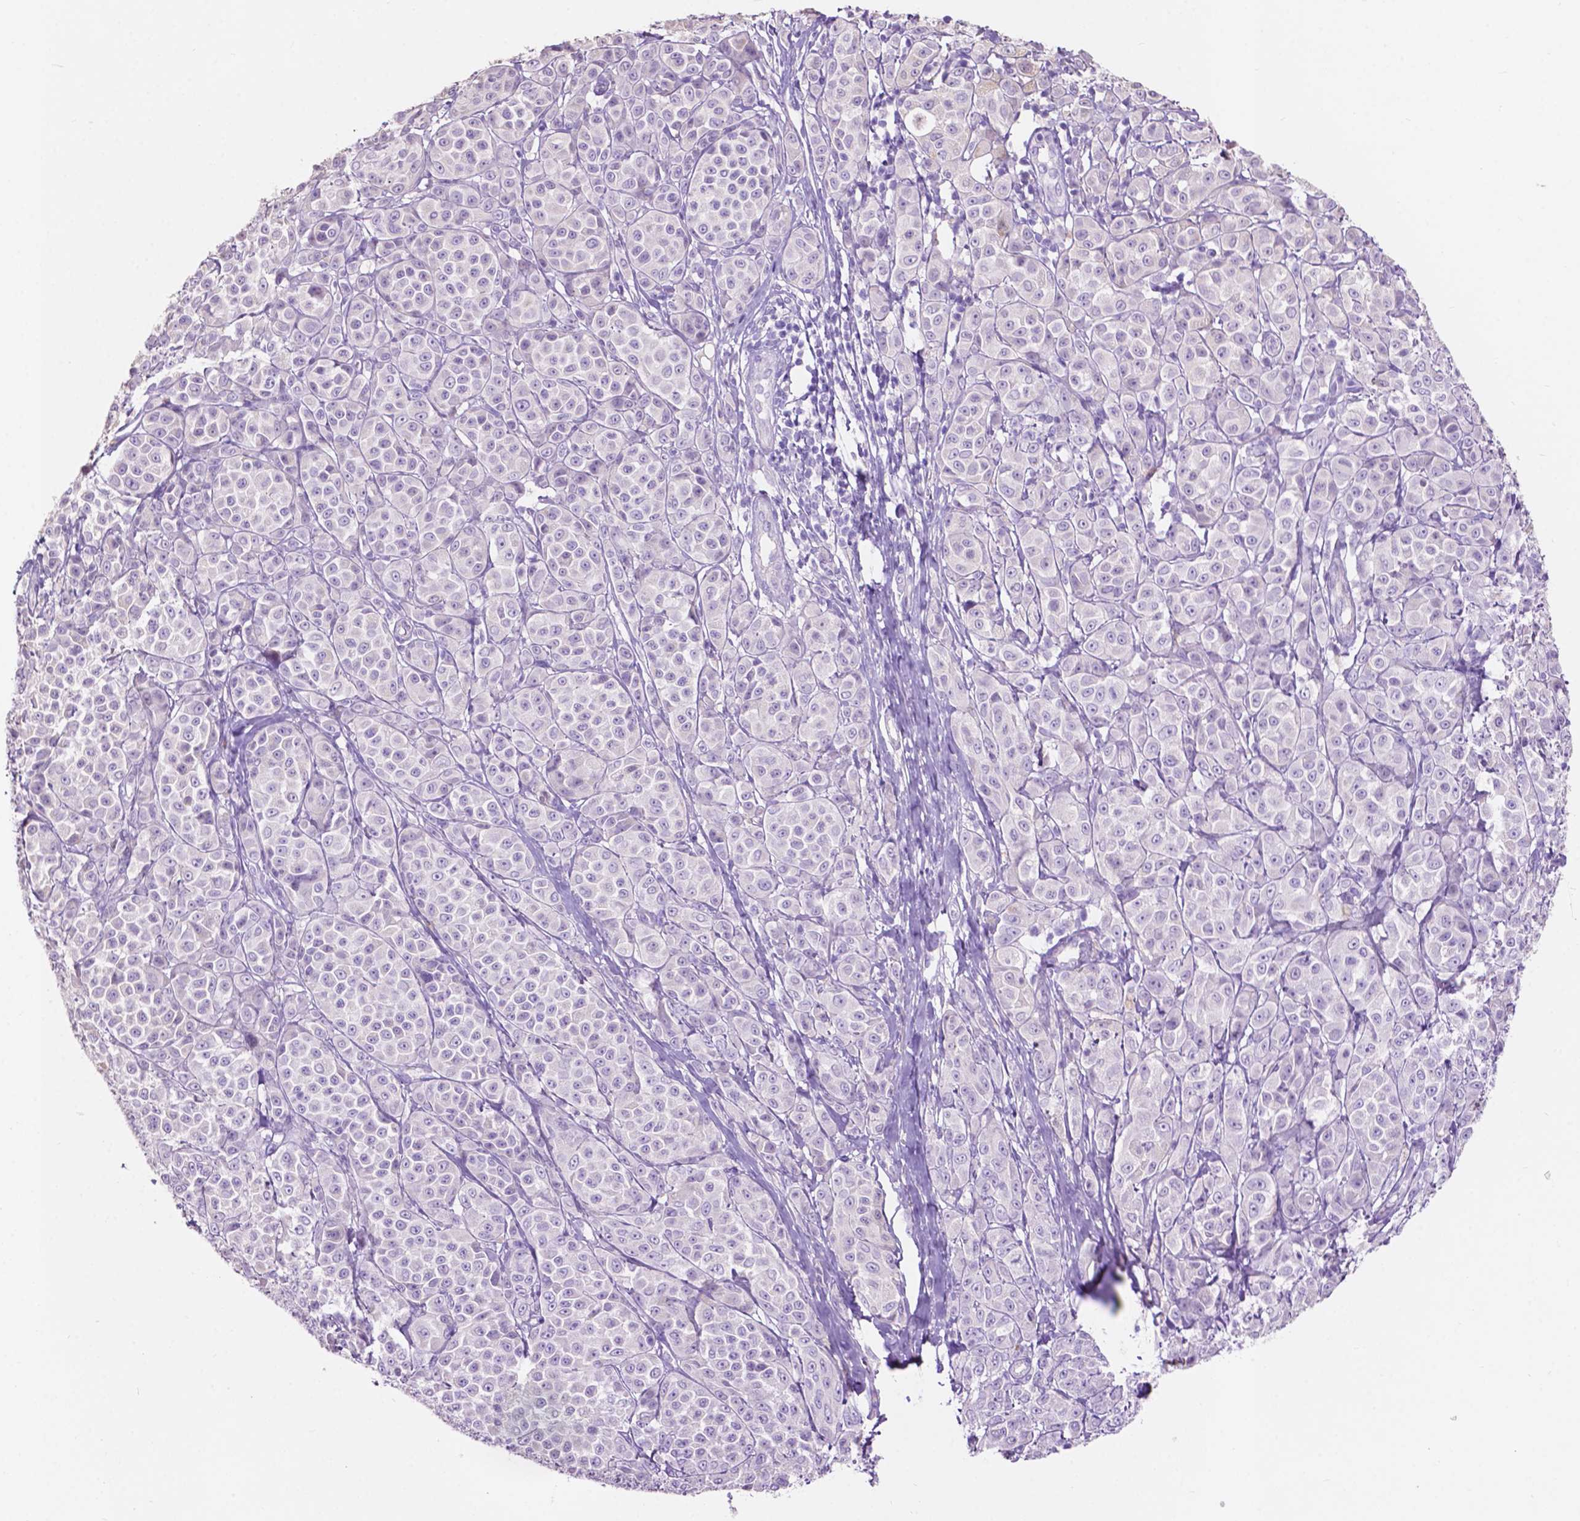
{"staining": {"intensity": "negative", "quantity": "none", "location": "none"}, "tissue": "melanoma", "cell_type": "Tumor cells", "image_type": "cancer", "snomed": [{"axis": "morphology", "description": "Malignant melanoma, NOS"}, {"axis": "topography", "description": "Skin"}], "caption": "An immunohistochemistry photomicrograph of melanoma is shown. There is no staining in tumor cells of melanoma. (DAB (3,3'-diaminobenzidine) IHC visualized using brightfield microscopy, high magnification).", "gene": "CLDN17", "patient": {"sex": "male", "age": 89}}